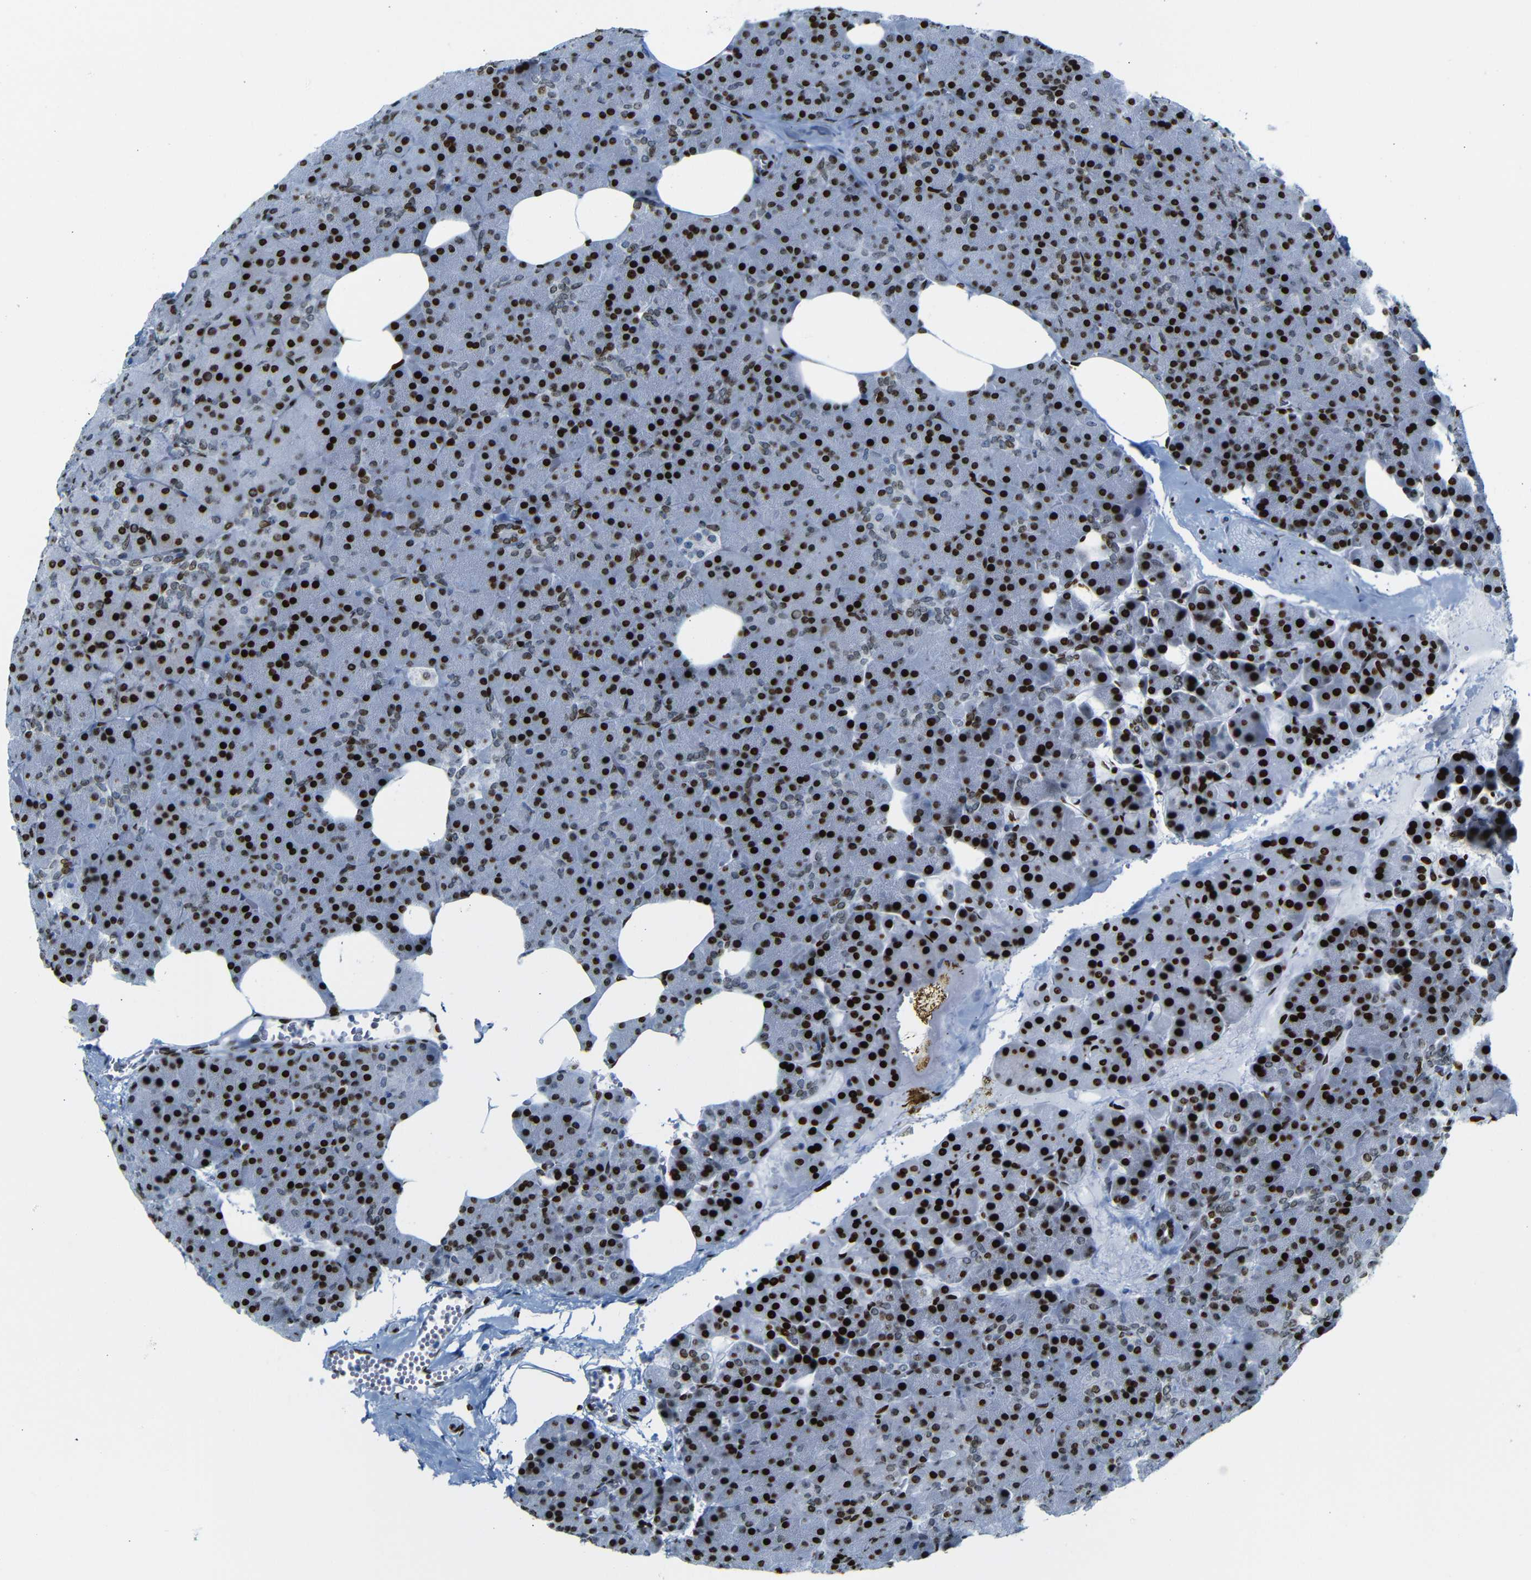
{"staining": {"intensity": "strong", "quantity": ">75%", "location": "nuclear"}, "tissue": "pancreas", "cell_type": "Exocrine glandular cells", "image_type": "normal", "snomed": [{"axis": "morphology", "description": "Normal tissue, NOS"}, {"axis": "topography", "description": "Pancreas"}], "caption": "Immunohistochemistry (IHC) (DAB) staining of unremarkable human pancreas demonstrates strong nuclear protein expression in approximately >75% of exocrine glandular cells. The protein is stained brown, and the nuclei are stained in blue (DAB IHC with brightfield microscopy, high magnification).", "gene": "NPIPB15", "patient": {"sex": "female", "age": 35}}